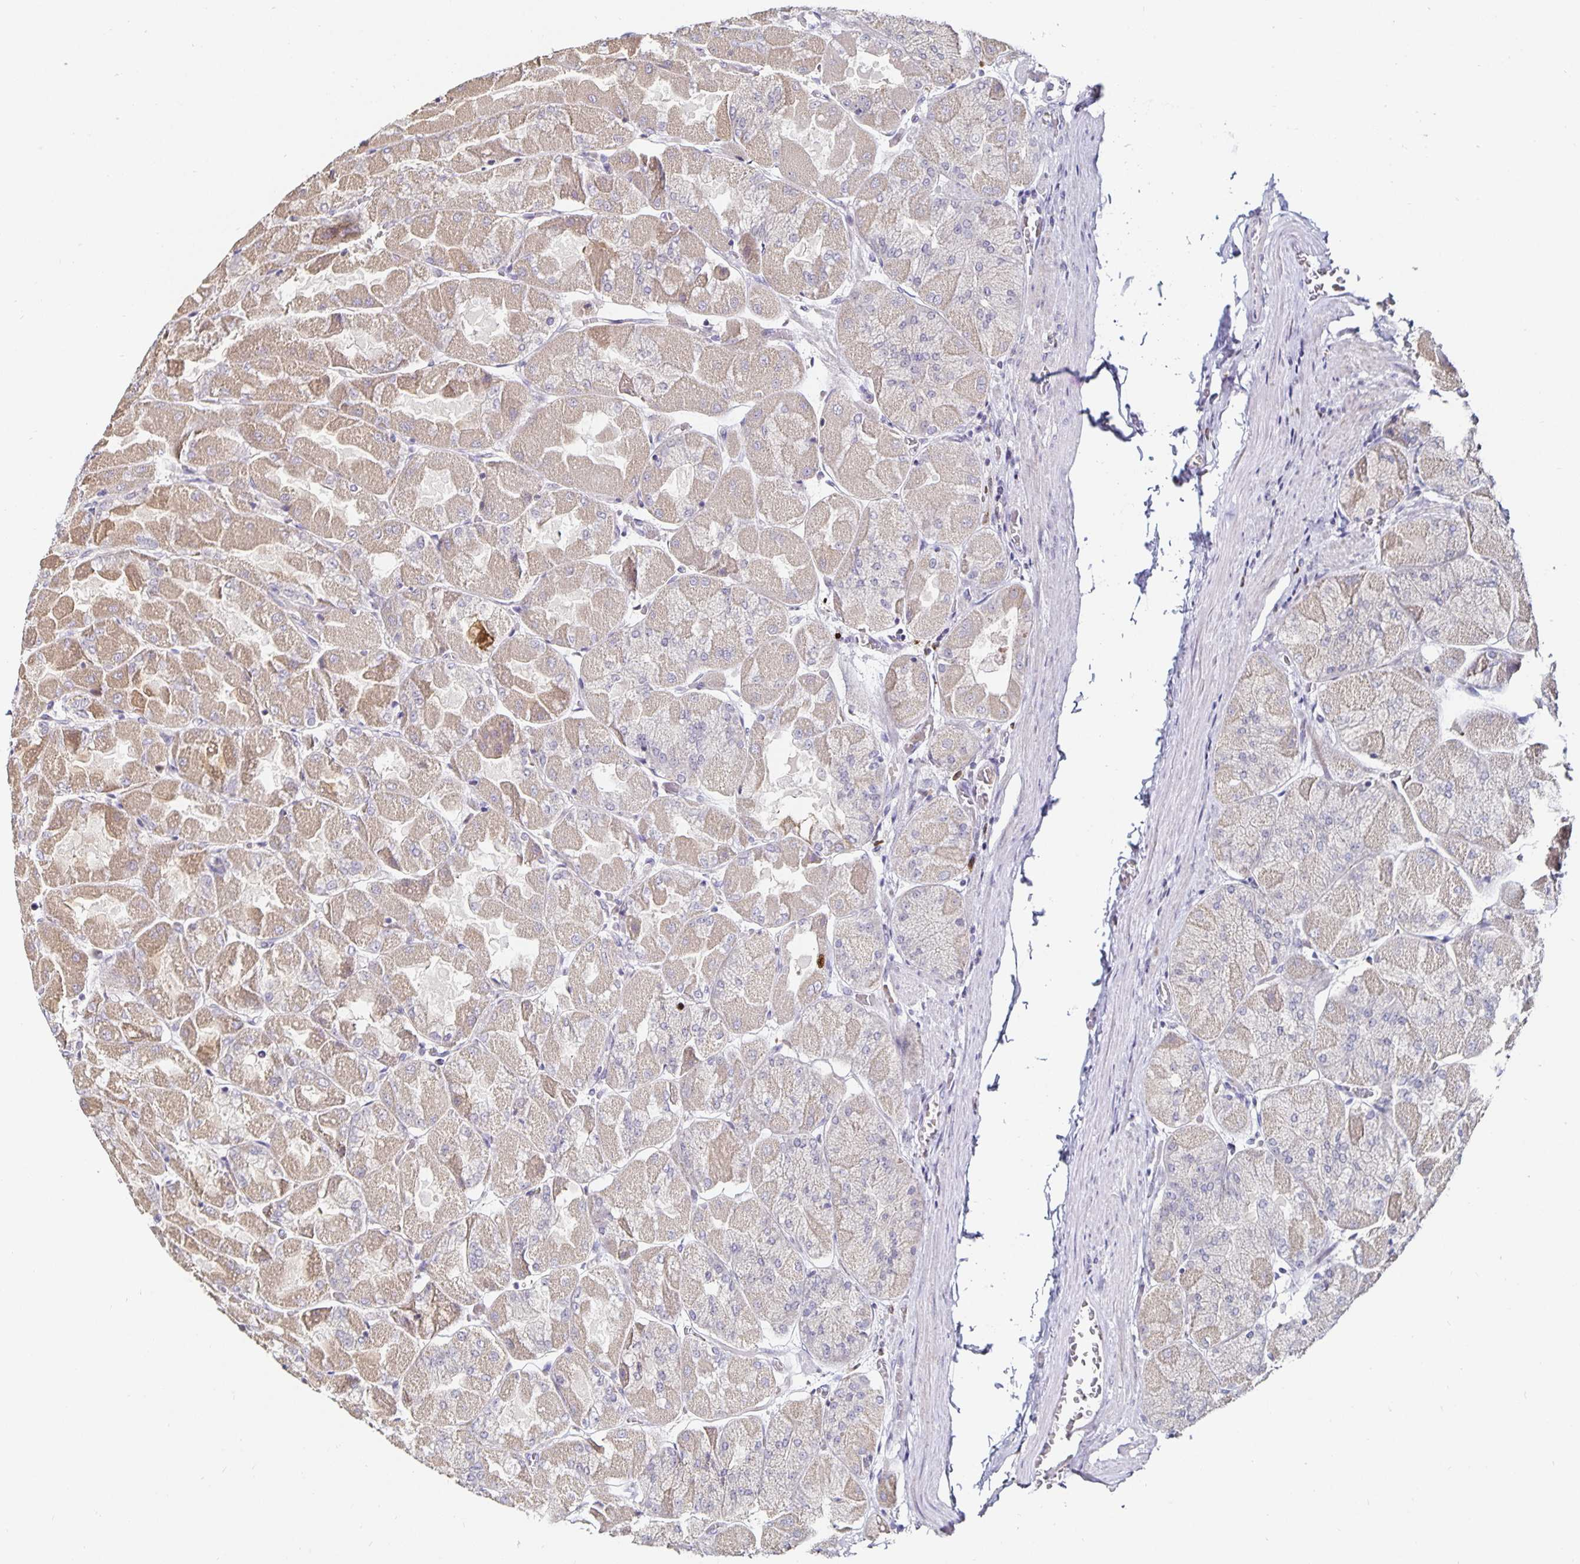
{"staining": {"intensity": "strong", "quantity": "<25%", "location": "cytoplasmic/membranous,nuclear"}, "tissue": "stomach", "cell_type": "Glandular cells", "image_type": "normal", "snomed": [{"axis": "morphology", "description": "Normal tissue, NOS"}, {"axis": "topography", "description": "Stomach"}], "caption": "Protein expression analysis of normal human stomach reveals strong cytoplasmic/membranous,nuclear staining in approximately <25% of glandular cells. The protein of interest is stained brown, and the nuclei are stained in blue (DAB IHC with brightfield microscopy, high magnification).", "gene": "ANLN", "patient": {"sex": "female", "age": 61}}